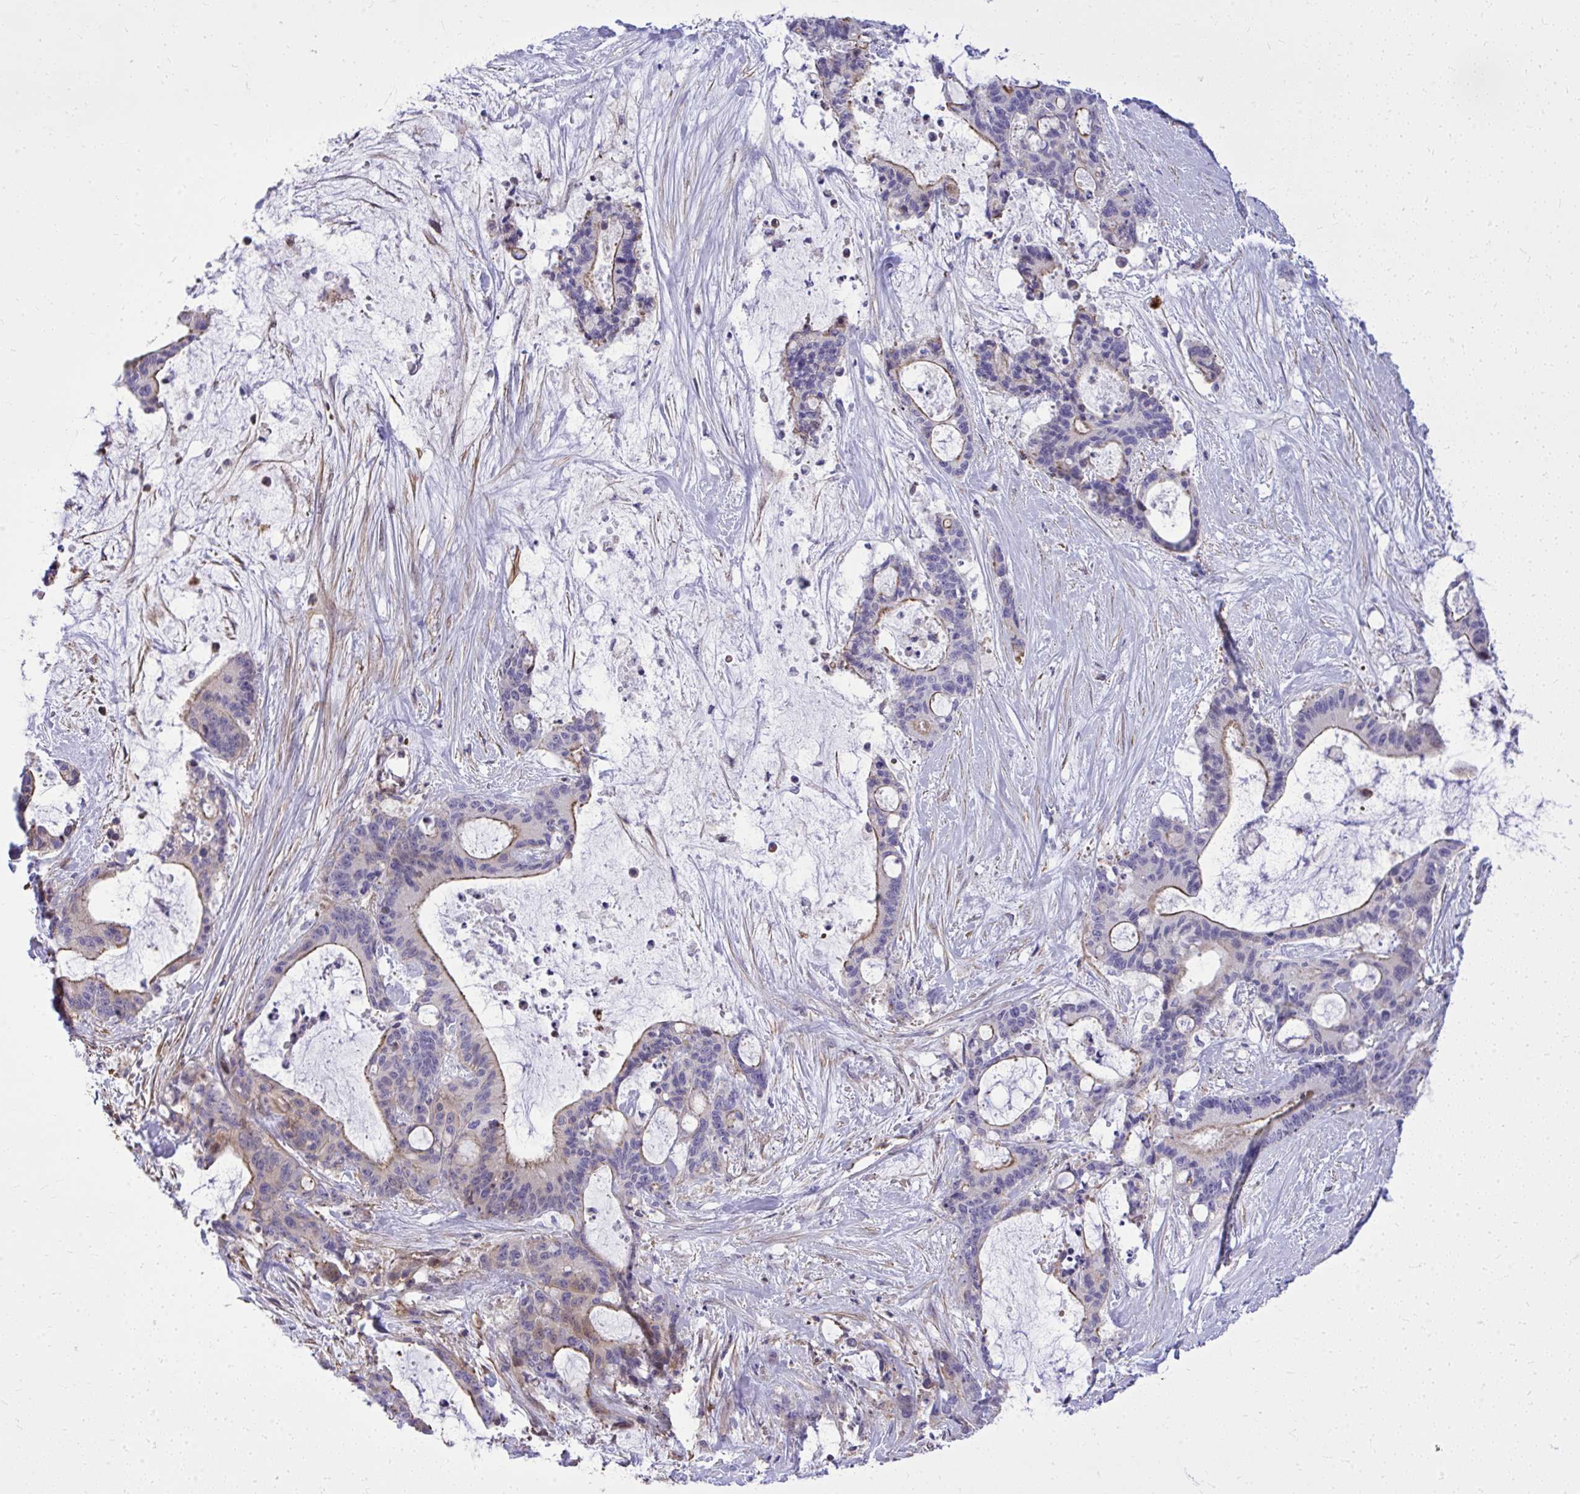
{"staining": {"intensity": "moderate", "quantity": "<25%", "location": "cytoplasmic/membranous"}, "tissue": "liver cancer", "cell_type": "Tumor cells", "image_type": "cancer", "snomed": [{"axis": "morphology", "description": "Normal tissue, NOS"}, {"axis": "morphology", "description": "Cholangiocarcinoma"}, {"axis": "topography", "description": "Liver"}, {"axis": "topography", "description": "Peripheral nerve tissue"}], "caption": "Immunohistochemistry image of neoplastic tissue: human liver cholangiocarcinoma stained using immunohistochemistry reveals low levels of moderate protein expression localized specifically in the cytoplasmic/membranous of tumor cells, appearing as a cytoplasmic/membranous brown color.", "gene": "GRK4", "patient": {"sex": "female", "age": 73}}